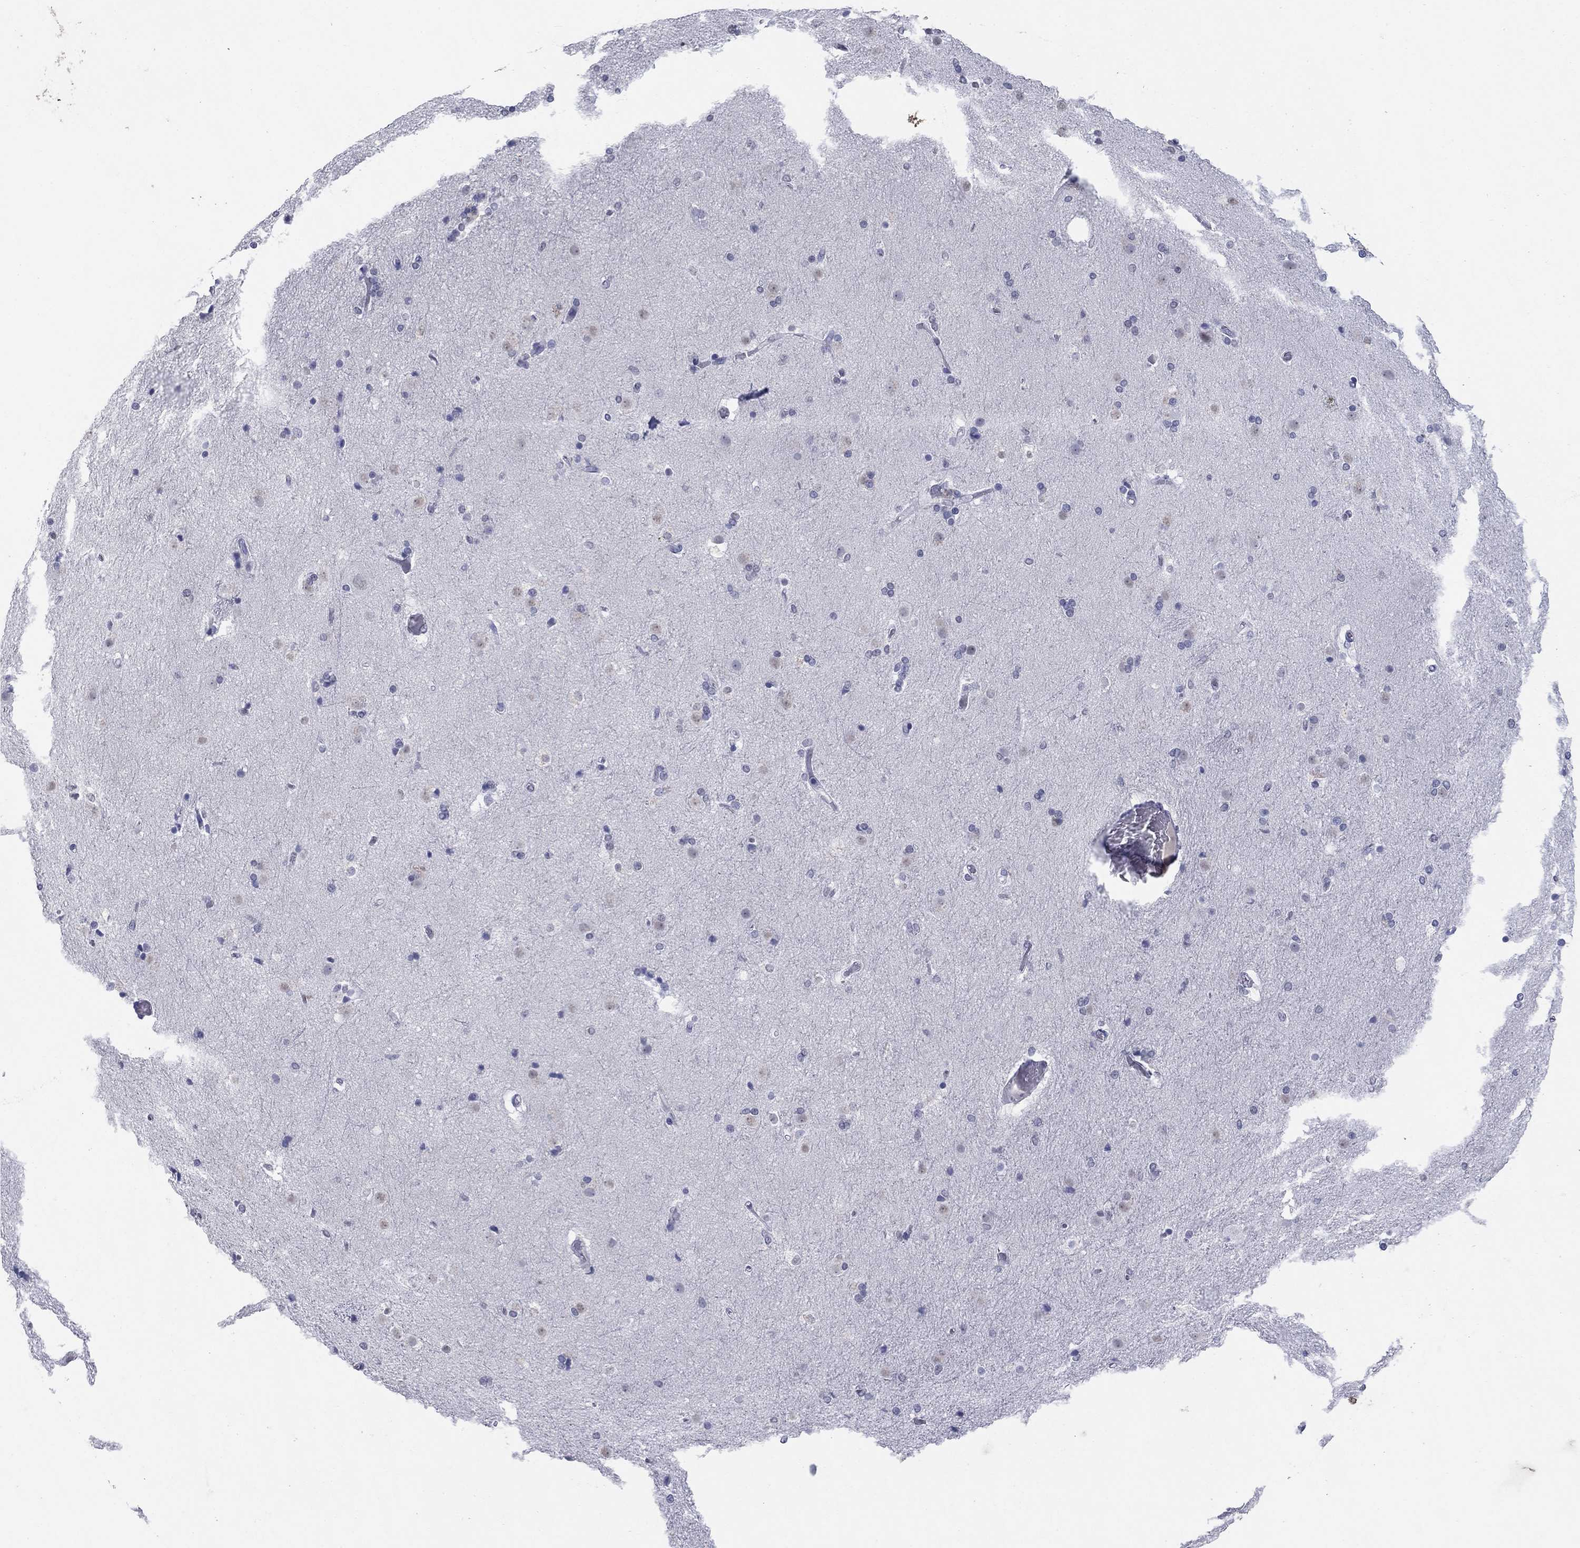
{"staining": {"intensity": "negative", "quantity": "none", "location": "none"}, "tissue": "caudate", "cell_type": "Glial cells", "image_type": "normal", "snomed": [{"axis": "morphology", "description": "Normal tissue, NOS"}, {"axis": "topography", "description": "Lateral ventricle wall"}], "caption": "High magnification brightfield microscopy of normal caudate stained with DAB (3,3'-diaminobenzidine) (brown) and counterstained with hematoxylin (blue): glial cells show no significant positivity.", "gene": "KRT75", "patient": {"sex": "female", "age": 71}}